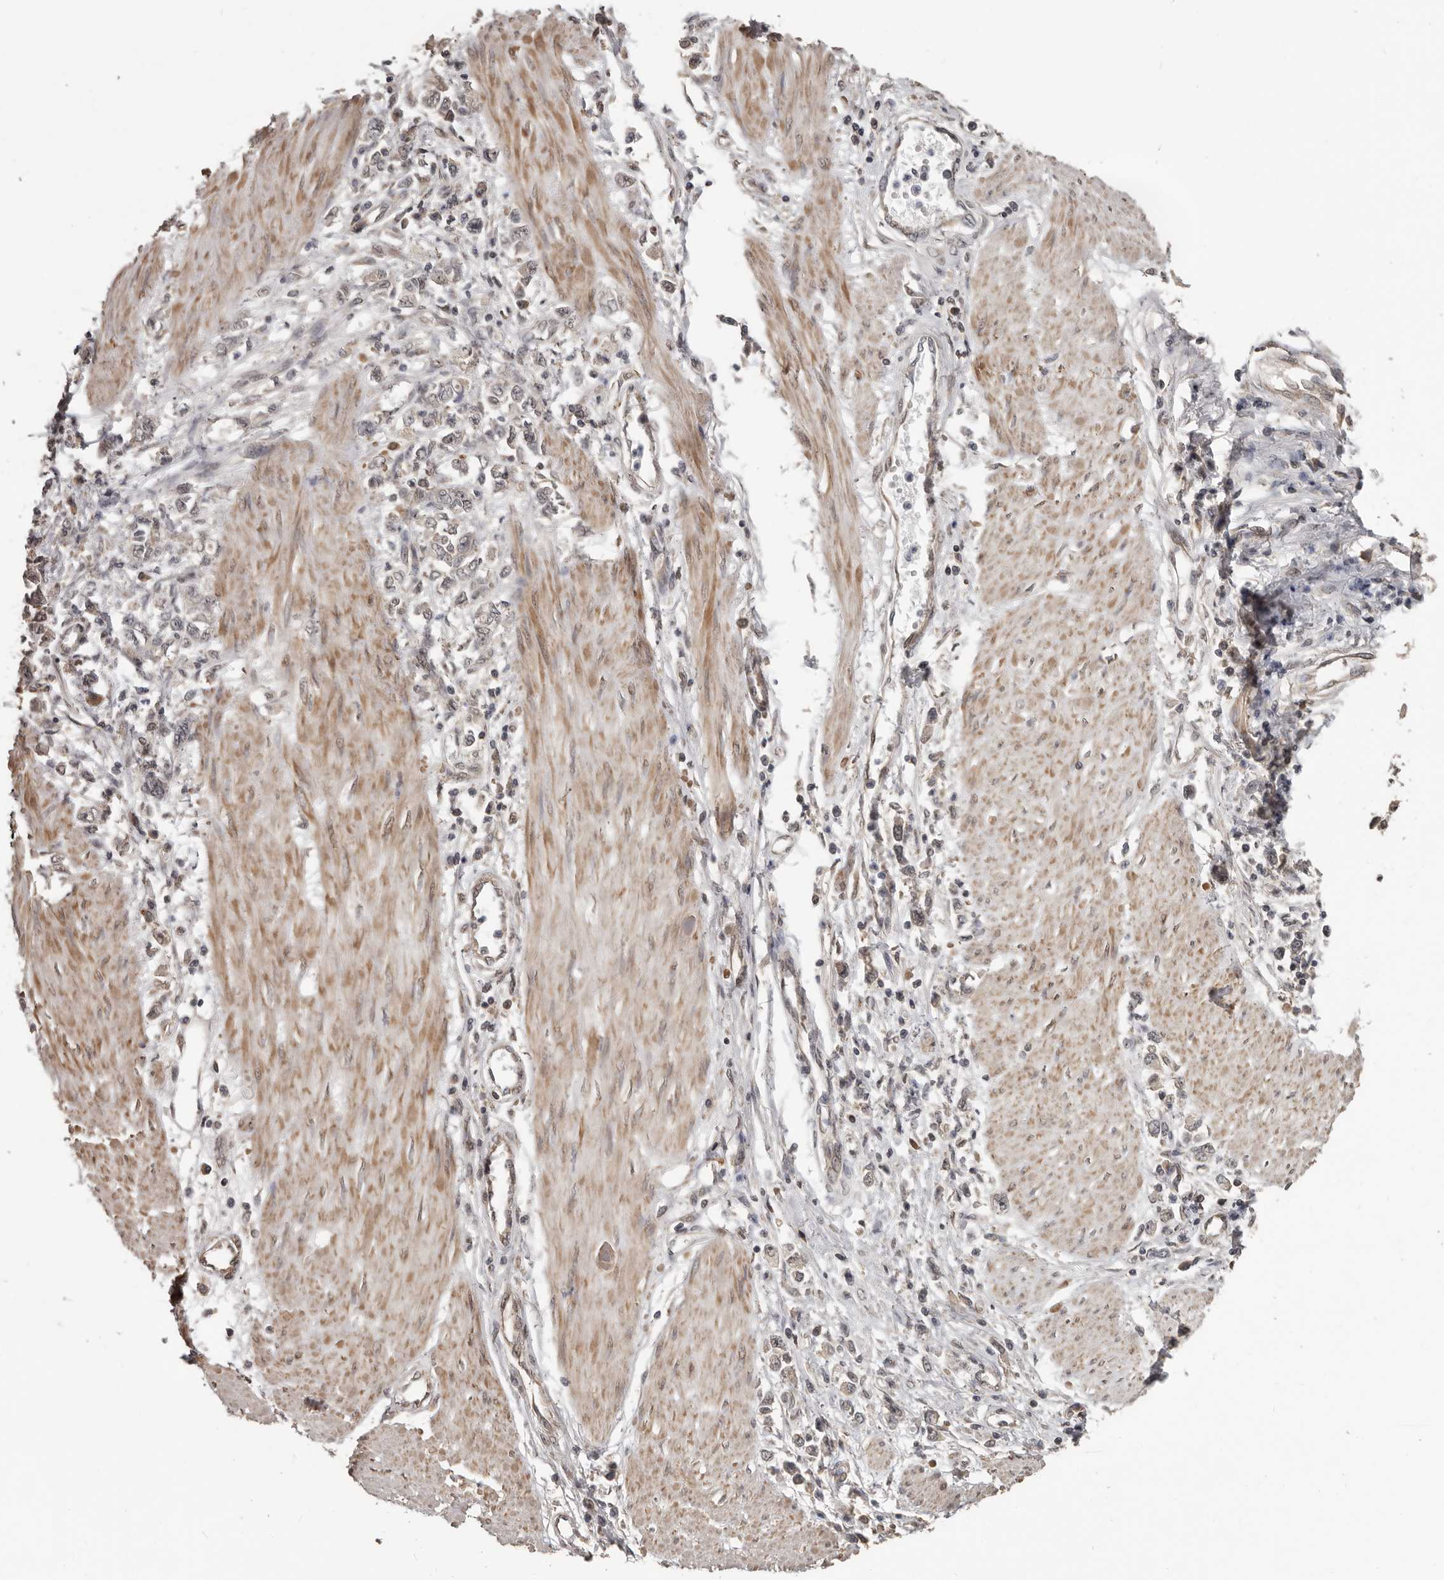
{"staining": {"intensity": "negative", "quantity": "none", "location": "none"}, "tissue": "stomach cancer", "cell_type": "Tumor cells", "image_type": "cancer", "snomed": [{"axis": "morphology", "description": "Adenocarcinoma, NOS"}, {"axis": "topography", "description": "Stomach"}], "caption": "High magnification brightfield microscopy of stomach adenocarcinoma stained with DAB (brown) and counterstained with hematoxylin (blue): tumor cells show no significant positivity.", "gene": "ZFP14", "patient": {"sex": "female", "age": 76}}